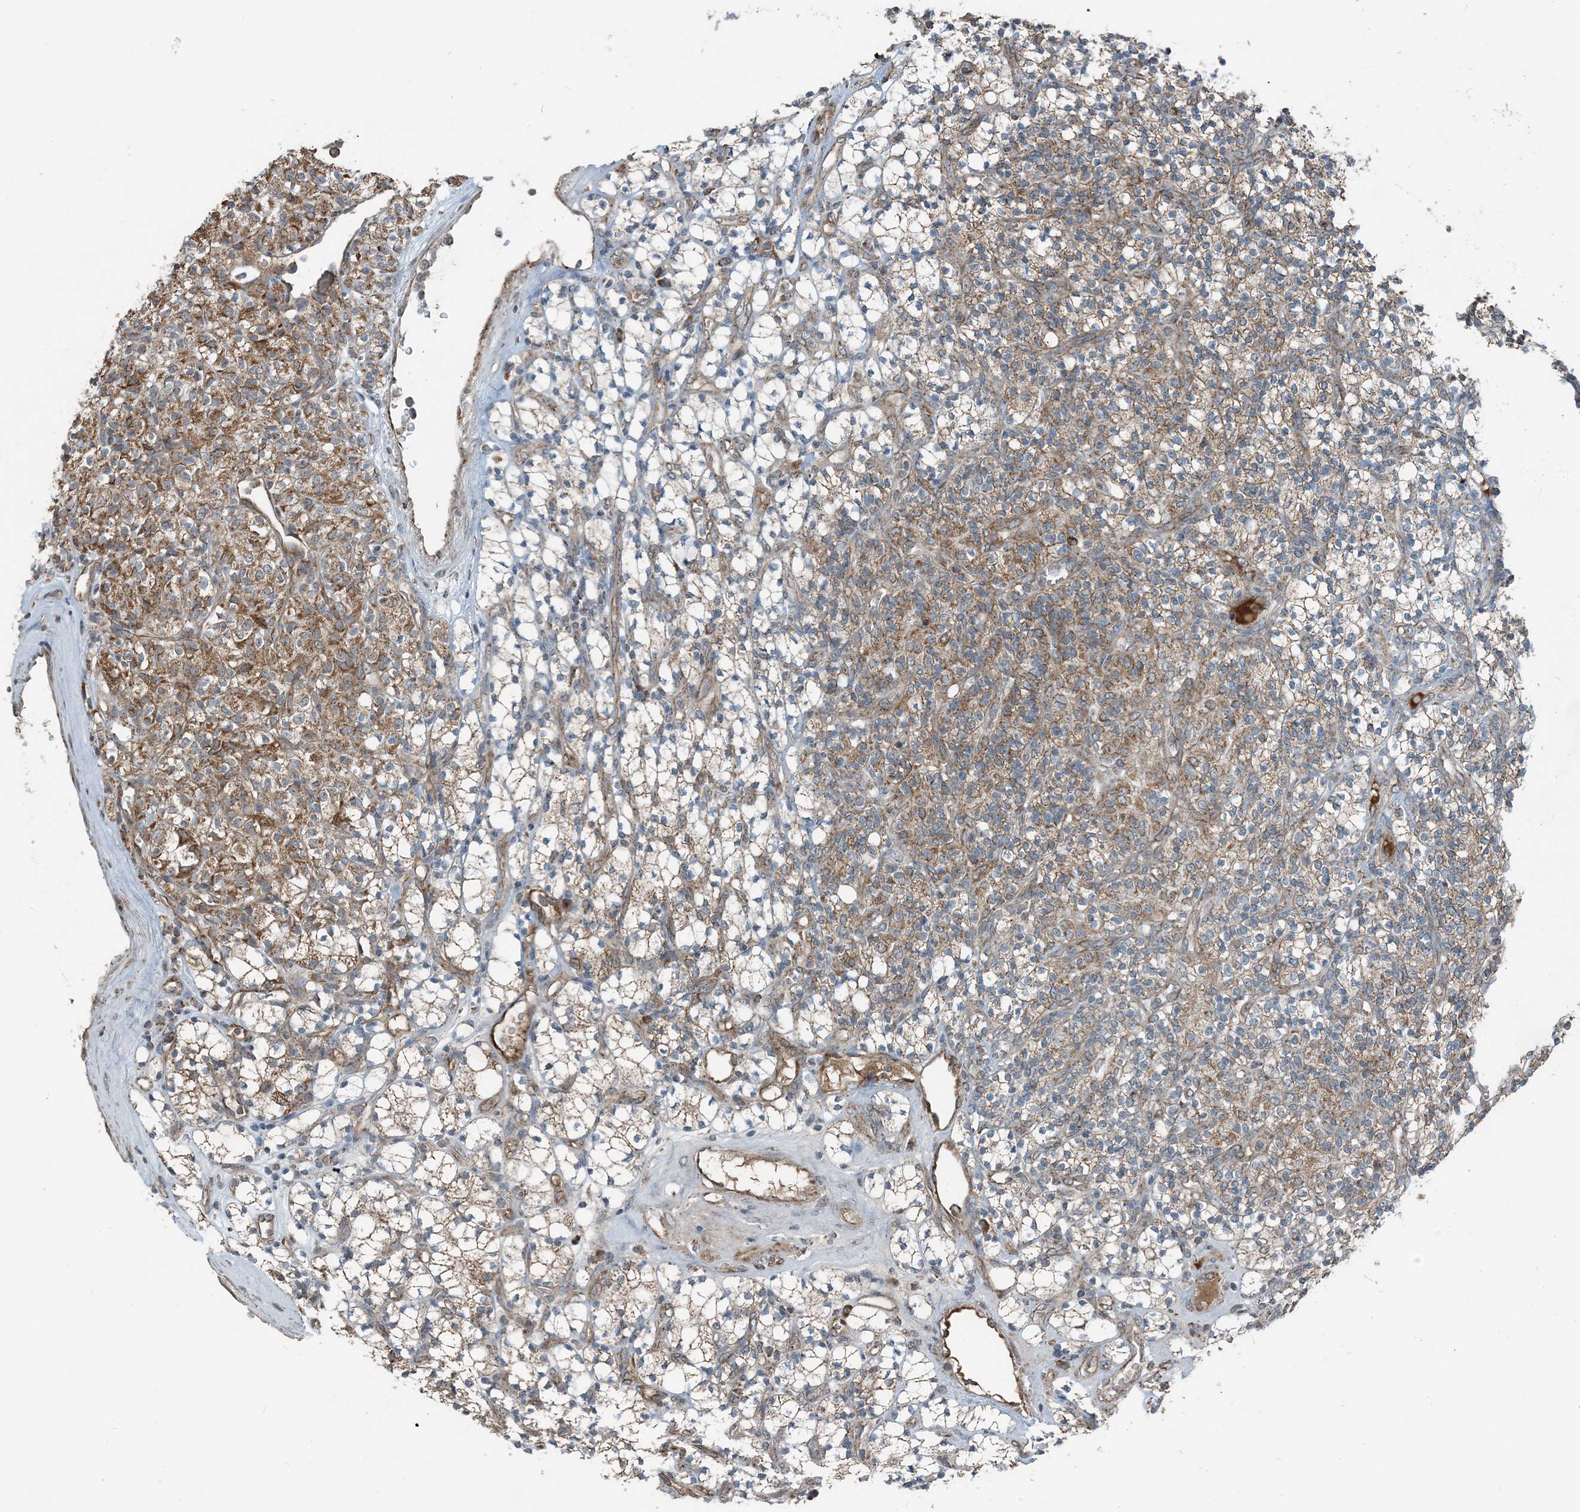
{"staining": {"intensity": "moderate", "quantity": ">75%", "location": "cytoplasmic/membranous"}, "tissue": "renal cancer", "cell_type": "Tumor cells", "image_type": "cancer", "snomed": [{"axis": "morphology", "description": "Adenocarcinoma, NOS"}, {"axis": "topography", "description": "Kidney"}], "caption": "Tumor cells demonstrate medium levels of moderate cytoplasmic/membranous expression in about >75% of cells in renal adenocarcinoma. The staining is performed using DAB (3,3'-diaminobenzidine) brown chromogen to label protein expression. The nuclei are counter-stained blue using hematoxylin.", "gene": "PILRB", "patient": {"sex": "male", "age": 77}}